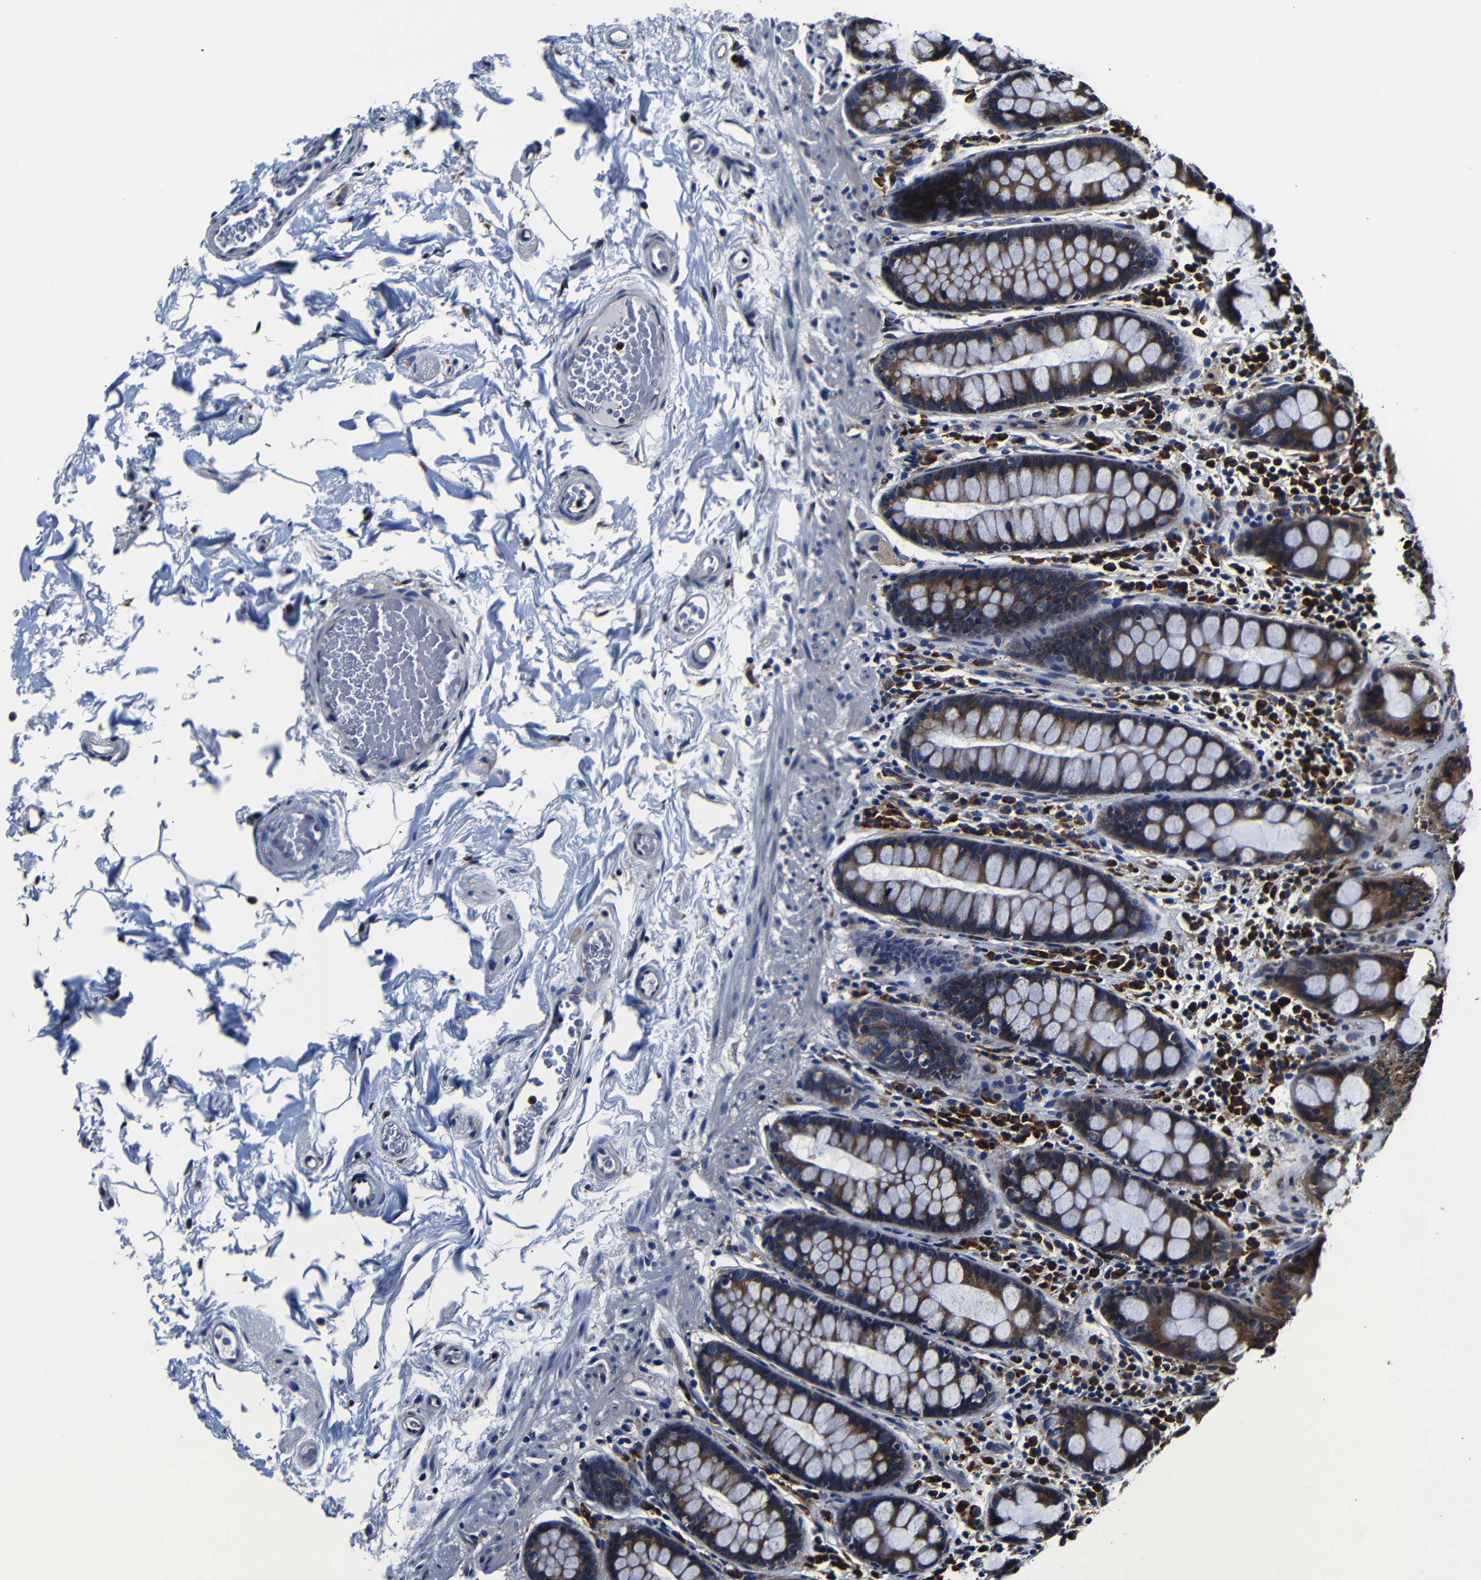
{"staining": {"intensity": "negative", "quantity": "none", "location": "none"}, "tissue": "colon", "cell_type": "Endothelial cells", "image_type": "normal", "snomed": [{"axis": "morphology", "description": "Normal tissue, NOS"}, {"axis": "topography", "description": "Colon"}], "caption": "An immunohistochemistry image of normal colon is shown. There is no staining in endothelial cells of colon. (Stains: DAB (3,3'-diaminobenzidine) immunohistochemistry (IHC) with hematoxylin counter stain, Microscopy: brightfield microscopy at high magnification).", "gene": "SCN9A", "patient": {"sex": "female", "age": 80}}